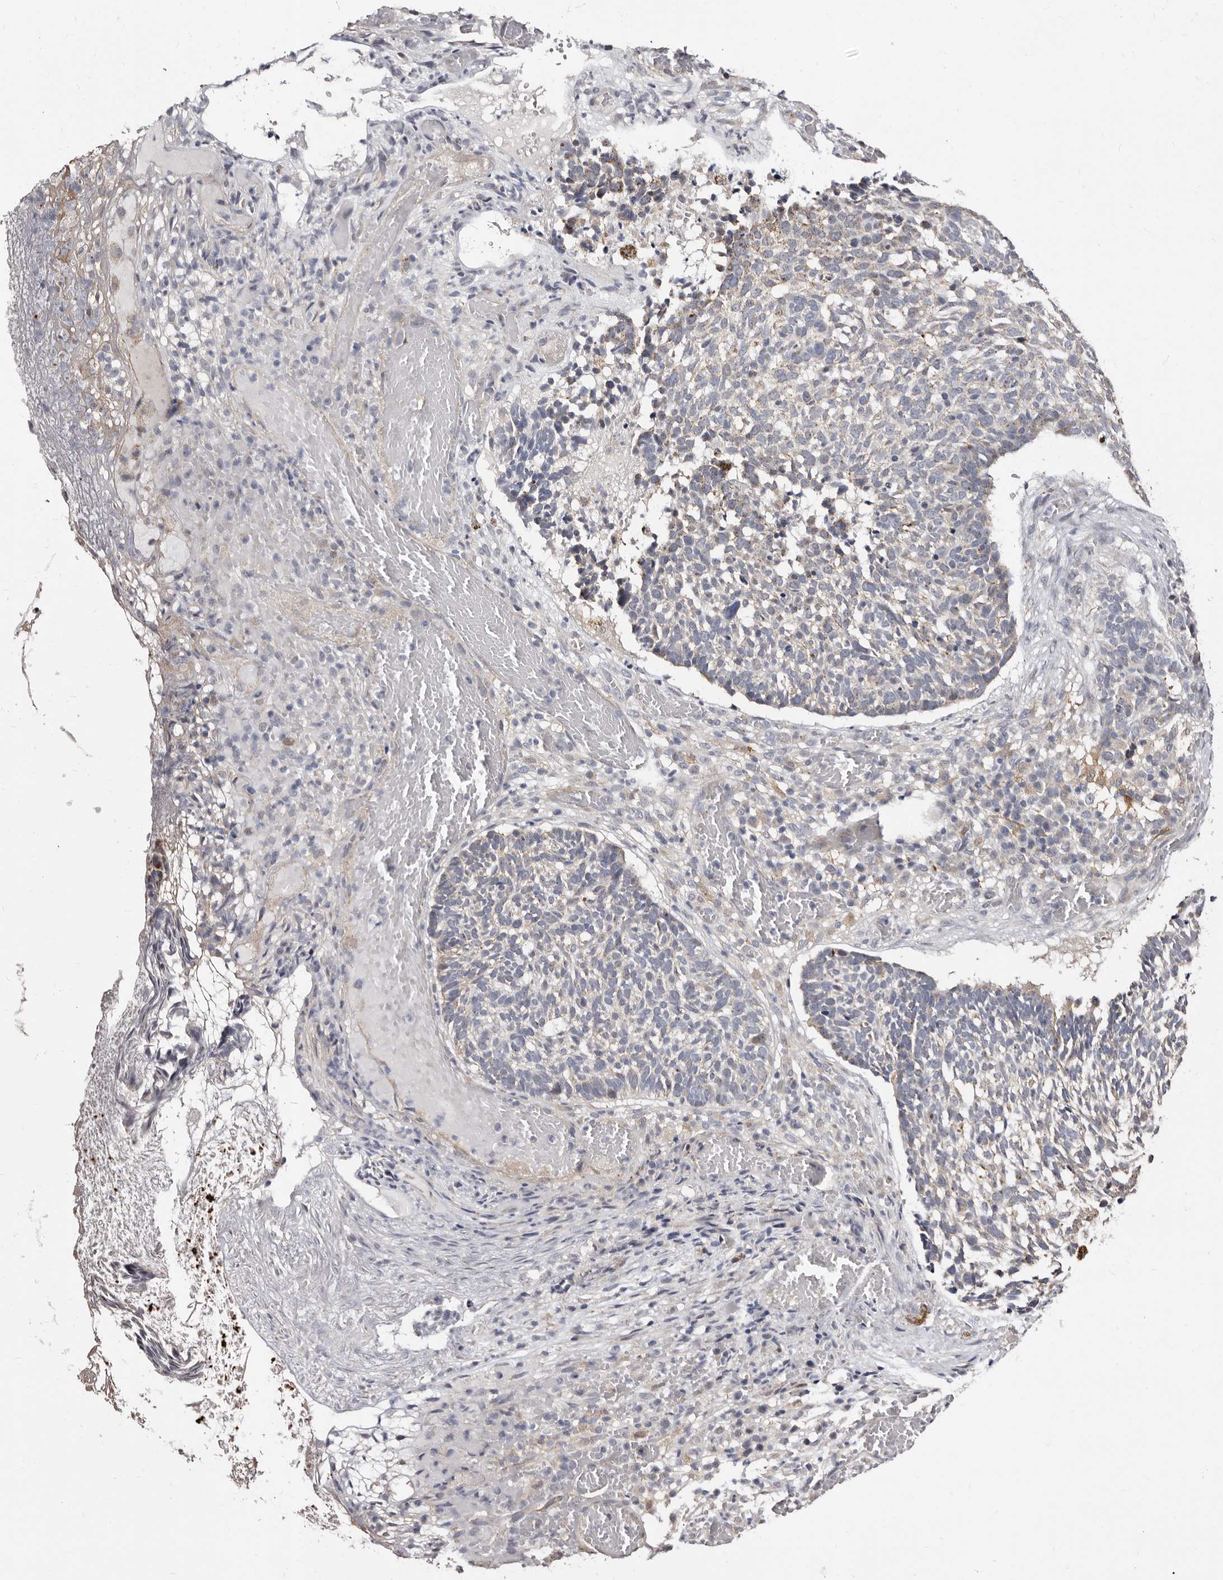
{"staining": {"intensity": "negative", "quantity": "none", "location": "none"}, "tissue": "skin cancer", "cell_type": "Tumor cells", "image_type": "cancer", "snomed": [{"axis": "morphology", "description": "Basal cell carcinoma"}, {"axis": "topography", "description": "Skin"}], "caption": "Immunohistochemical staining of skin cancer shows no significant expression in tumor cells.", "gene": "PTAFR", "patient": {"sex": "male", "age": 85}}